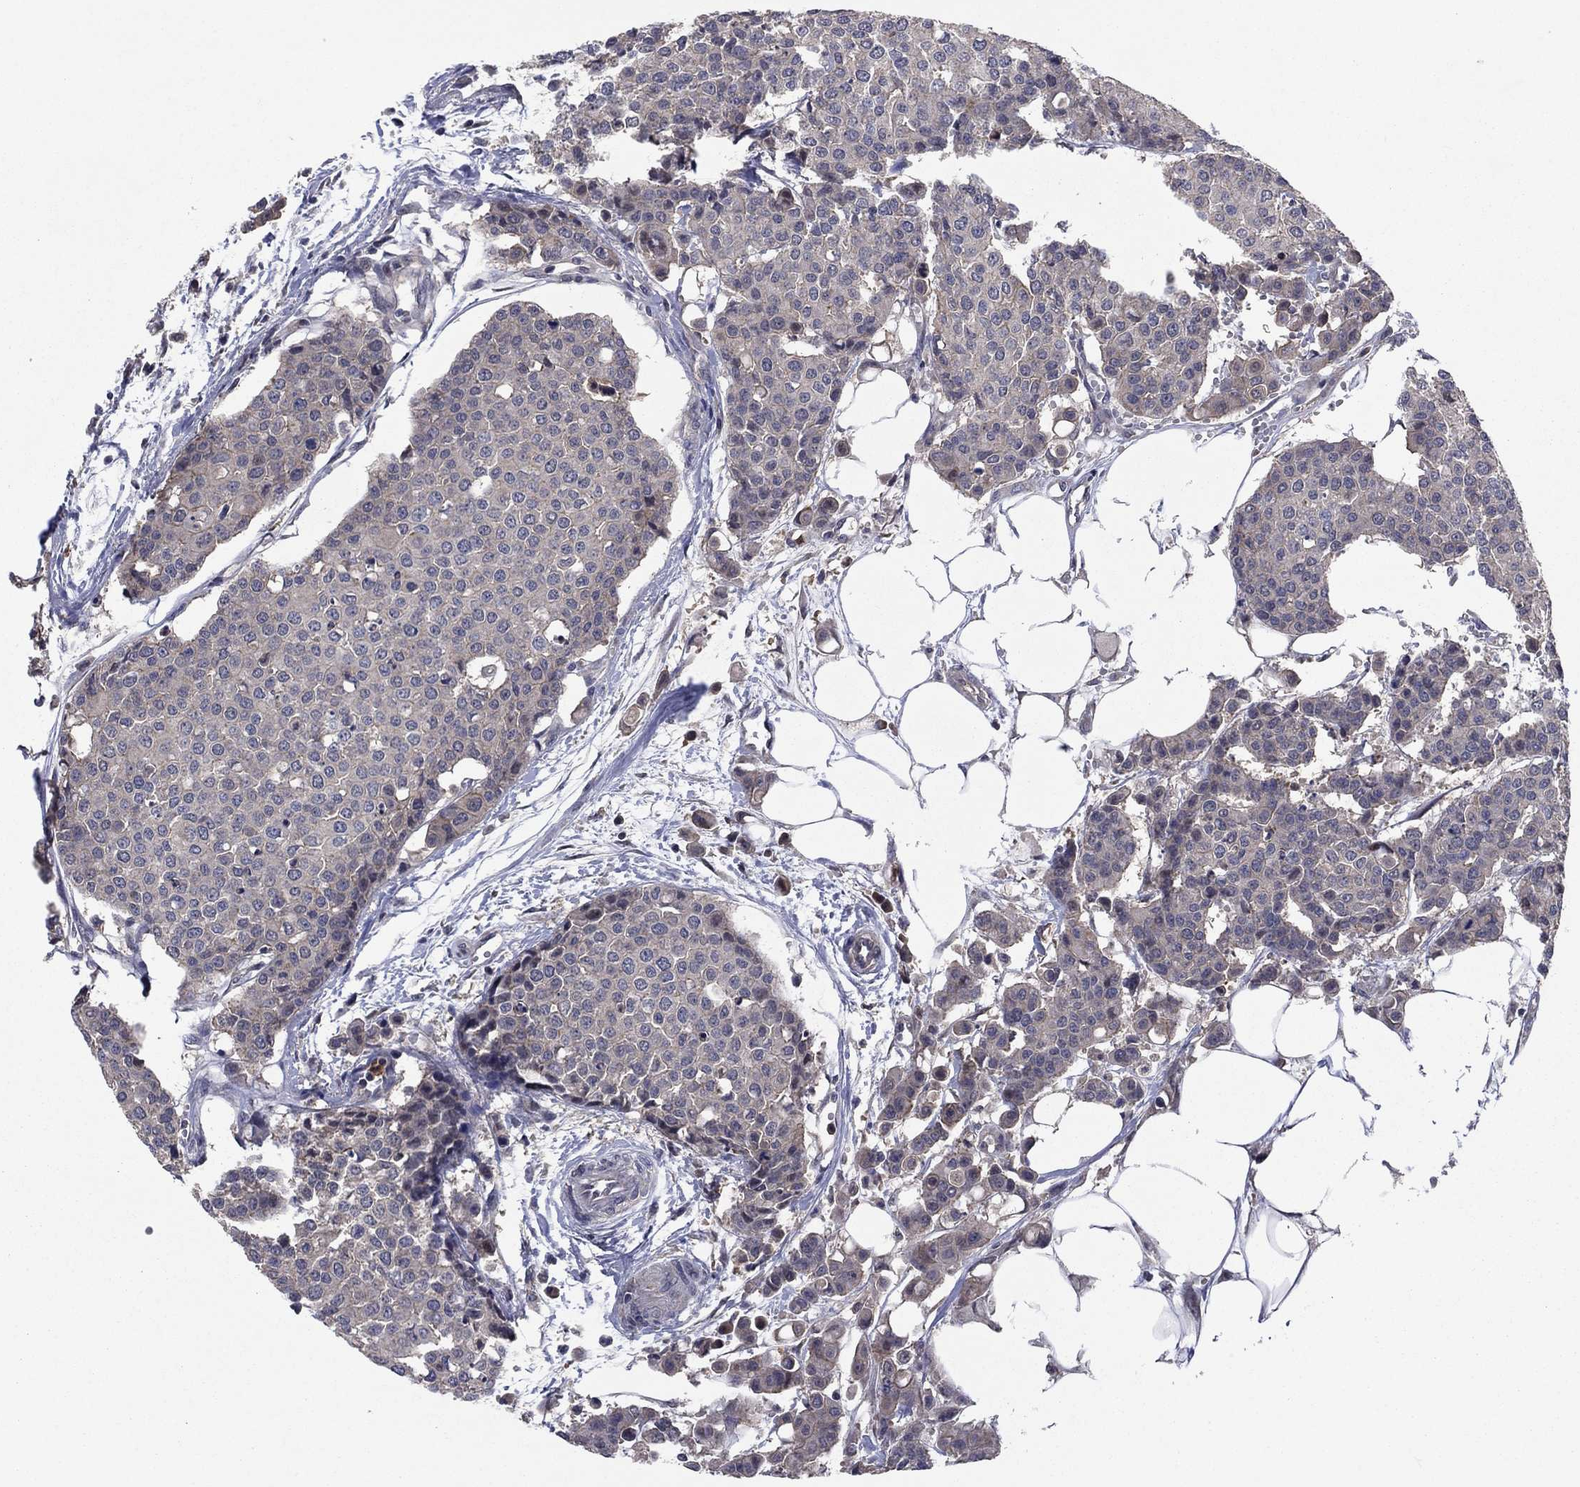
{"staining": {"intensity": "negative", "quantity": "none", "location": "none"}, "tissue": "carcinoid", "cell_type": "Tumor cells", "image_type": "cancer", "snomed": [{"axis": "morphology", "description": "Carcinoid, malignant, NOS"}, {"axis": "topography", "description": "Colon"}], "caption": "Immunohistochemistry of carcinoid reveals no expression in tumor cells.", "gene": "MSRB1", "patient": {"sex": "male", "age": 81}}